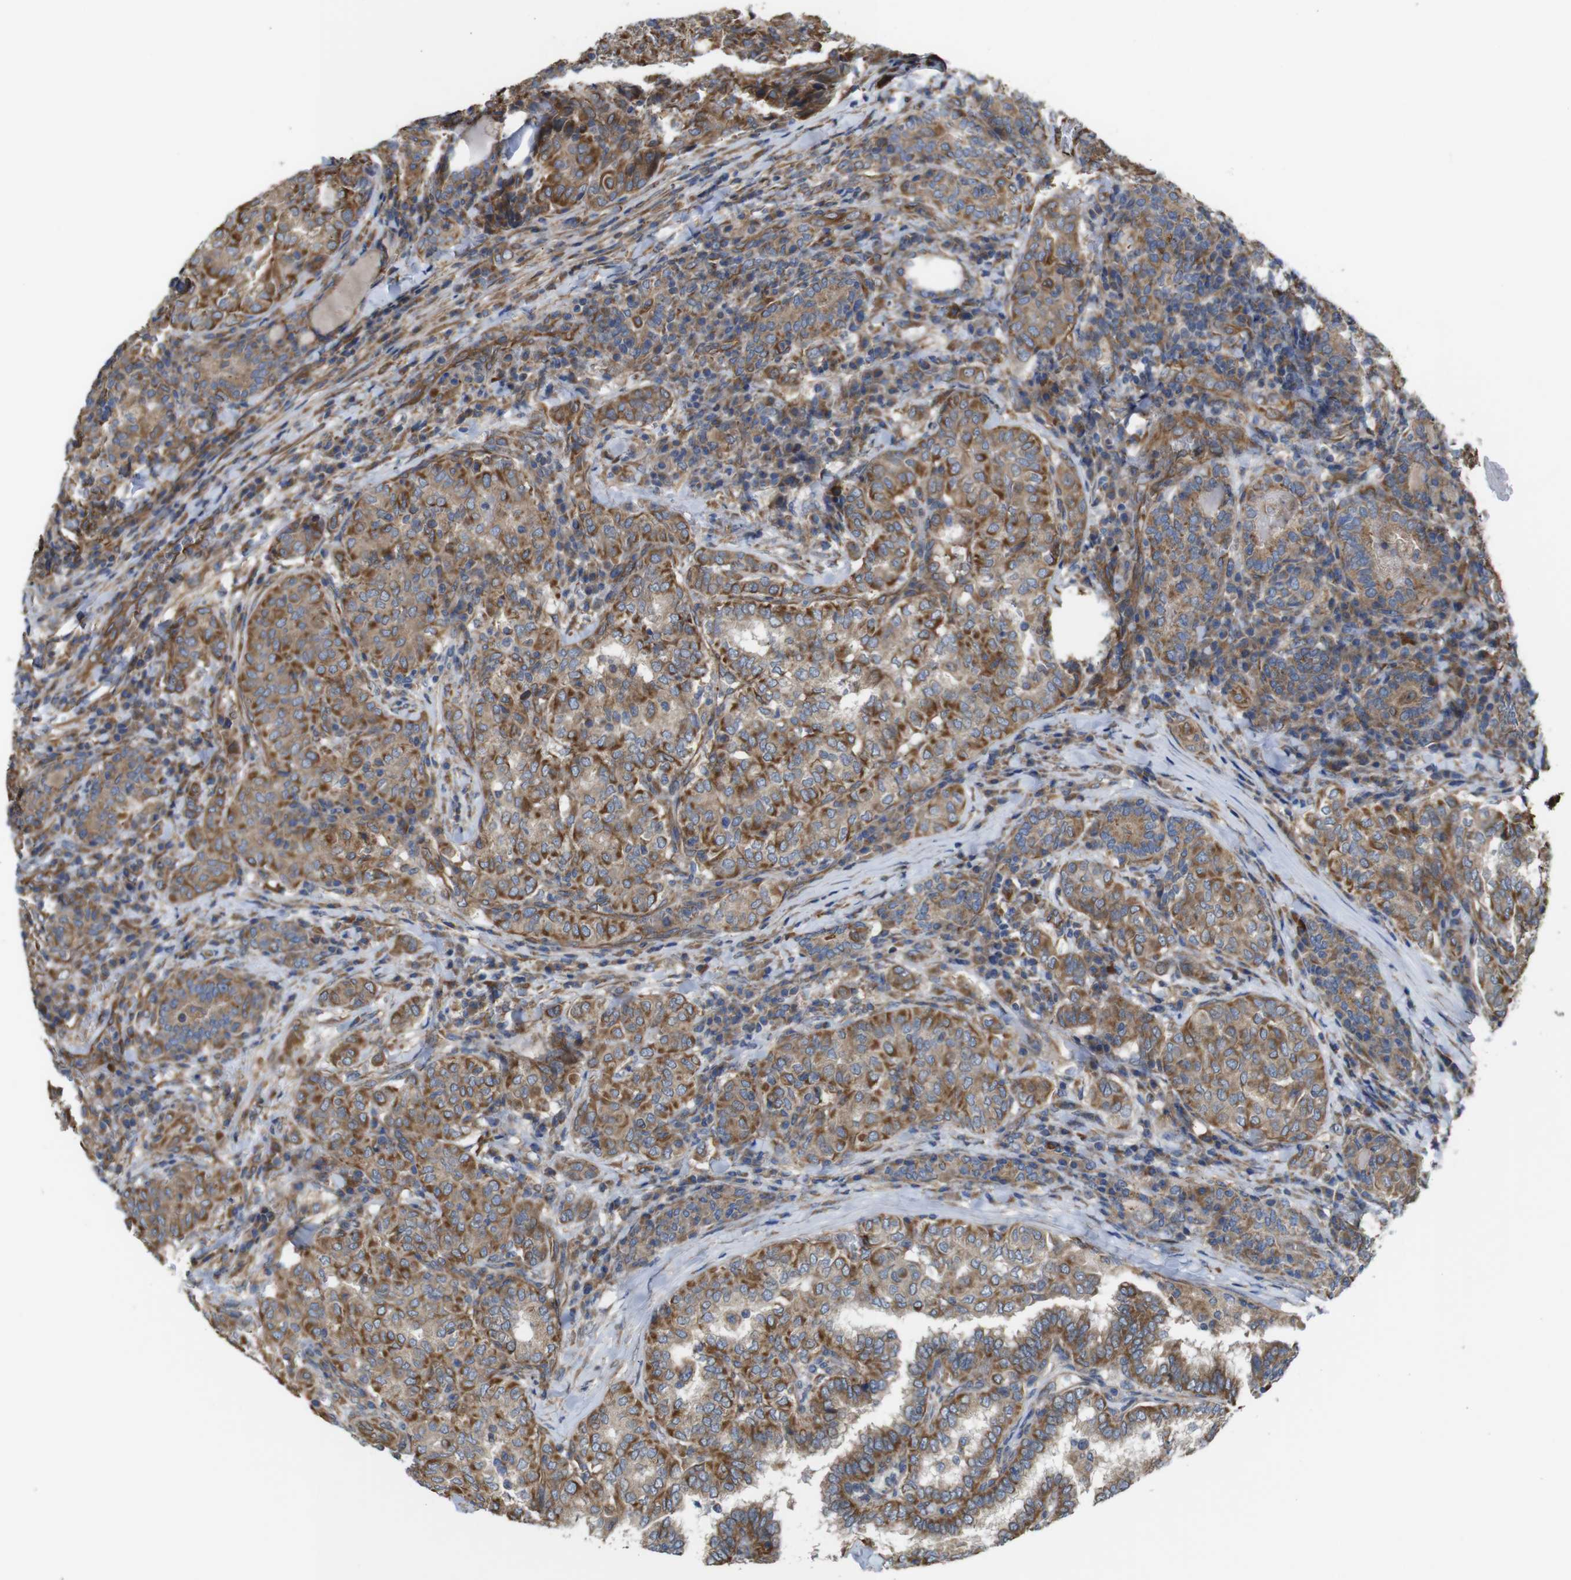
{"staining": {"intensity": "moderate", "quantity": ">75%", "location": "cytoplasmic/membranous"}, "tissue": "thyroid cancer", "cell_type": "Tumor cells", "image_type": "cancer", "snomed": [{"axis": "morphology", "description": "Papillary adenocarcinoma, NOS"}, {"axis": "topography", "description": "Thyroid gland"}], "caption": "Thyroid cancer was stained to show a protein in brown. There is medium levels of moderate cytoplasmic/membranous positivity in about >75% of tumor cells.", "gene": "POMK", "patient": {"sex": "female", "age": 30}}